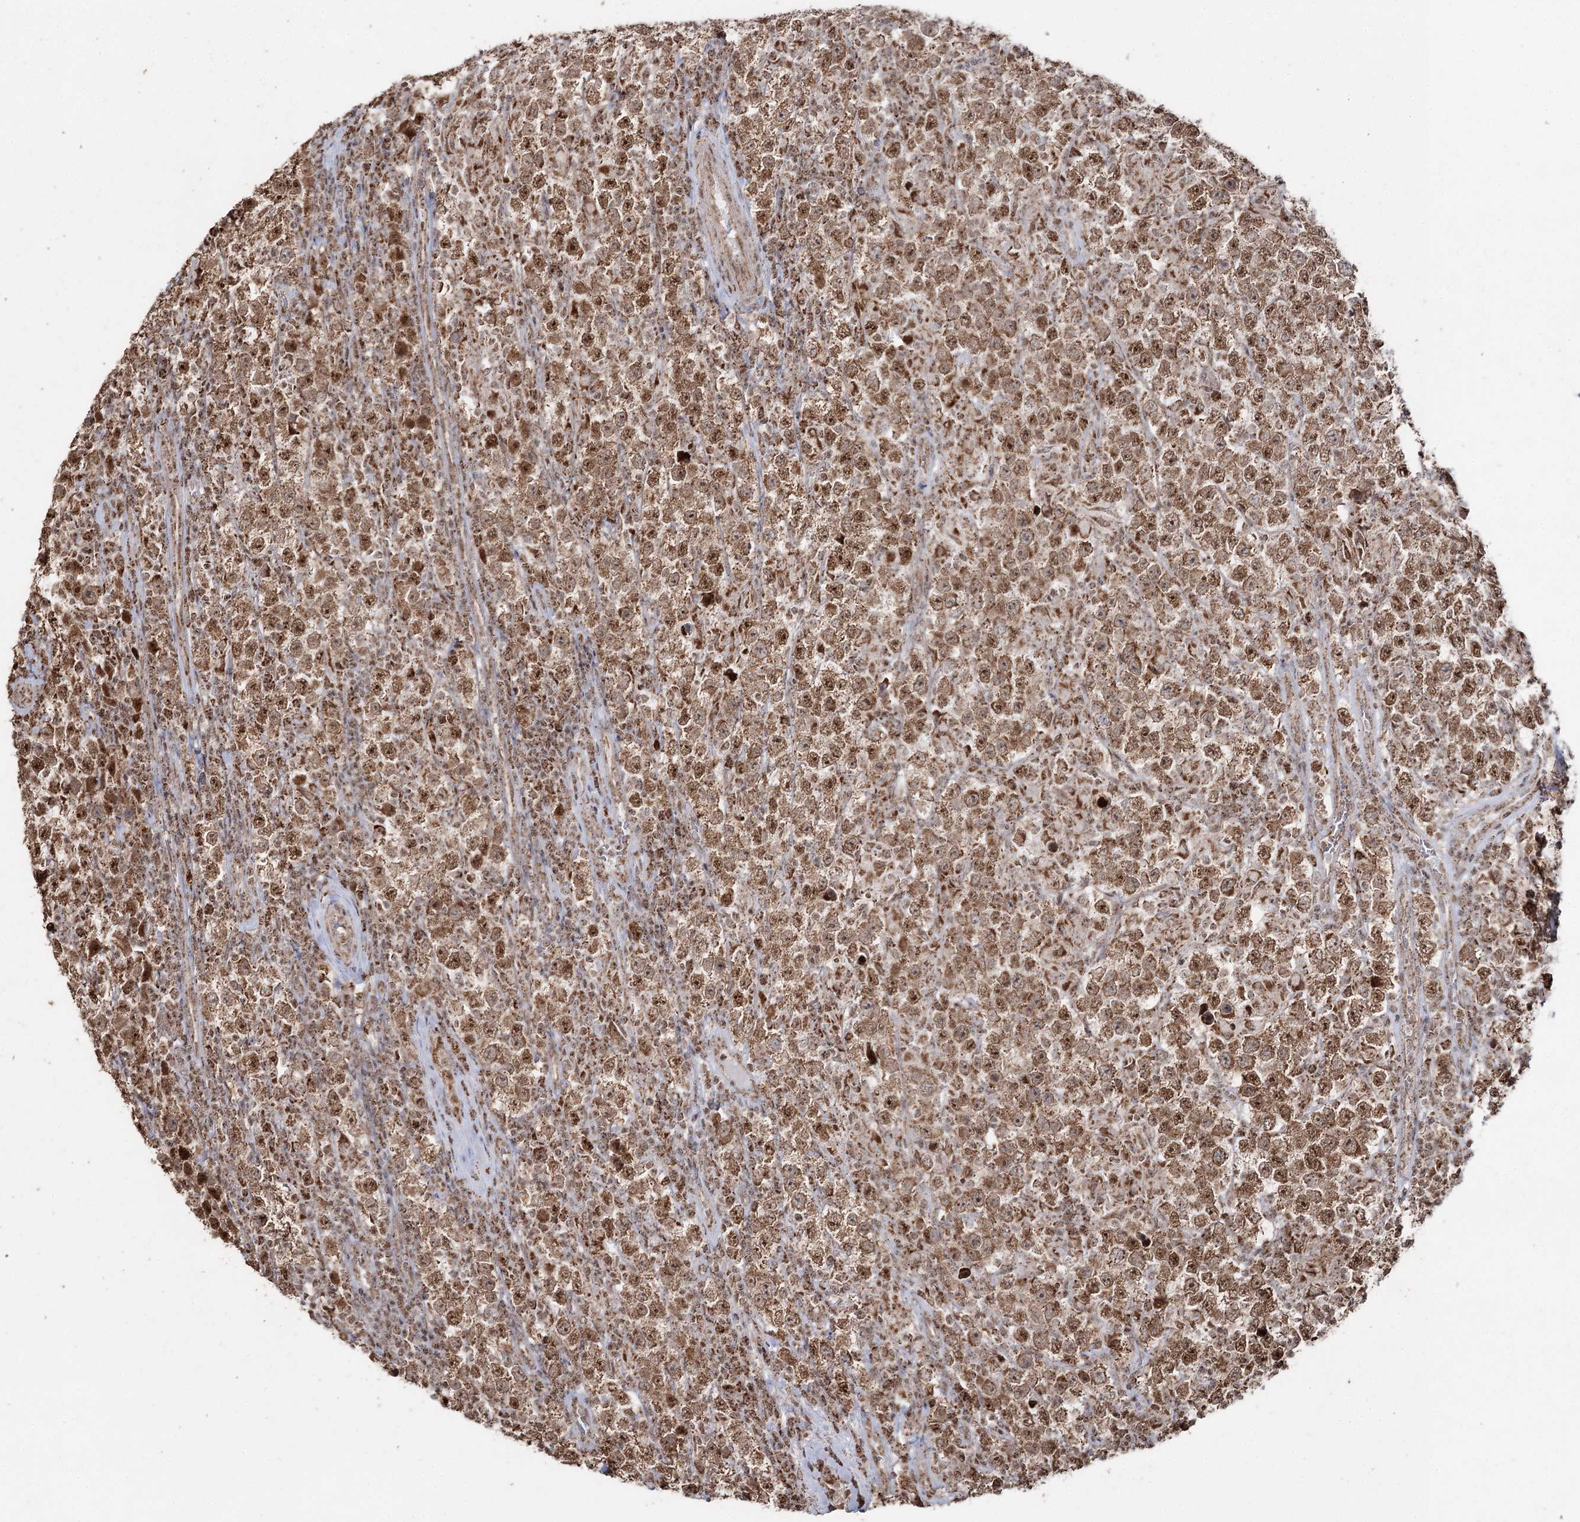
{"staining": {"intensity": "moderate", "quantity": ">75%", "location": "cytoplasmic/membranous,nuclear"}, "tissue": "testis cancer", "cell_type": "Tumor cells", "image_type": "cancer", "snomed": [{"axis": "morphology", "description": "Normal tissue, NOS"}, {"axis": "morphology", "description": "Urothelial carcinoma, High grade"}, {"axis": "morphology", "description": "Seminoma, NOS"}, {"axis": "morphology", "description": "Carcinoma, Embryonal, NOS"}, {"axis": "topography", "description": "Urinary bladder"}, {"axis": "topography", "description": "Testis"}], "caption": "The image demonstrates a brown stain indicating the presence of a protein in the cytoplasmic/membranous and nuclear of tumor cells in testis cancer (urothelial carcinoma (high-grade)).", "gene": "PDHX", "patient": {"sex": "male", "age": 41}}